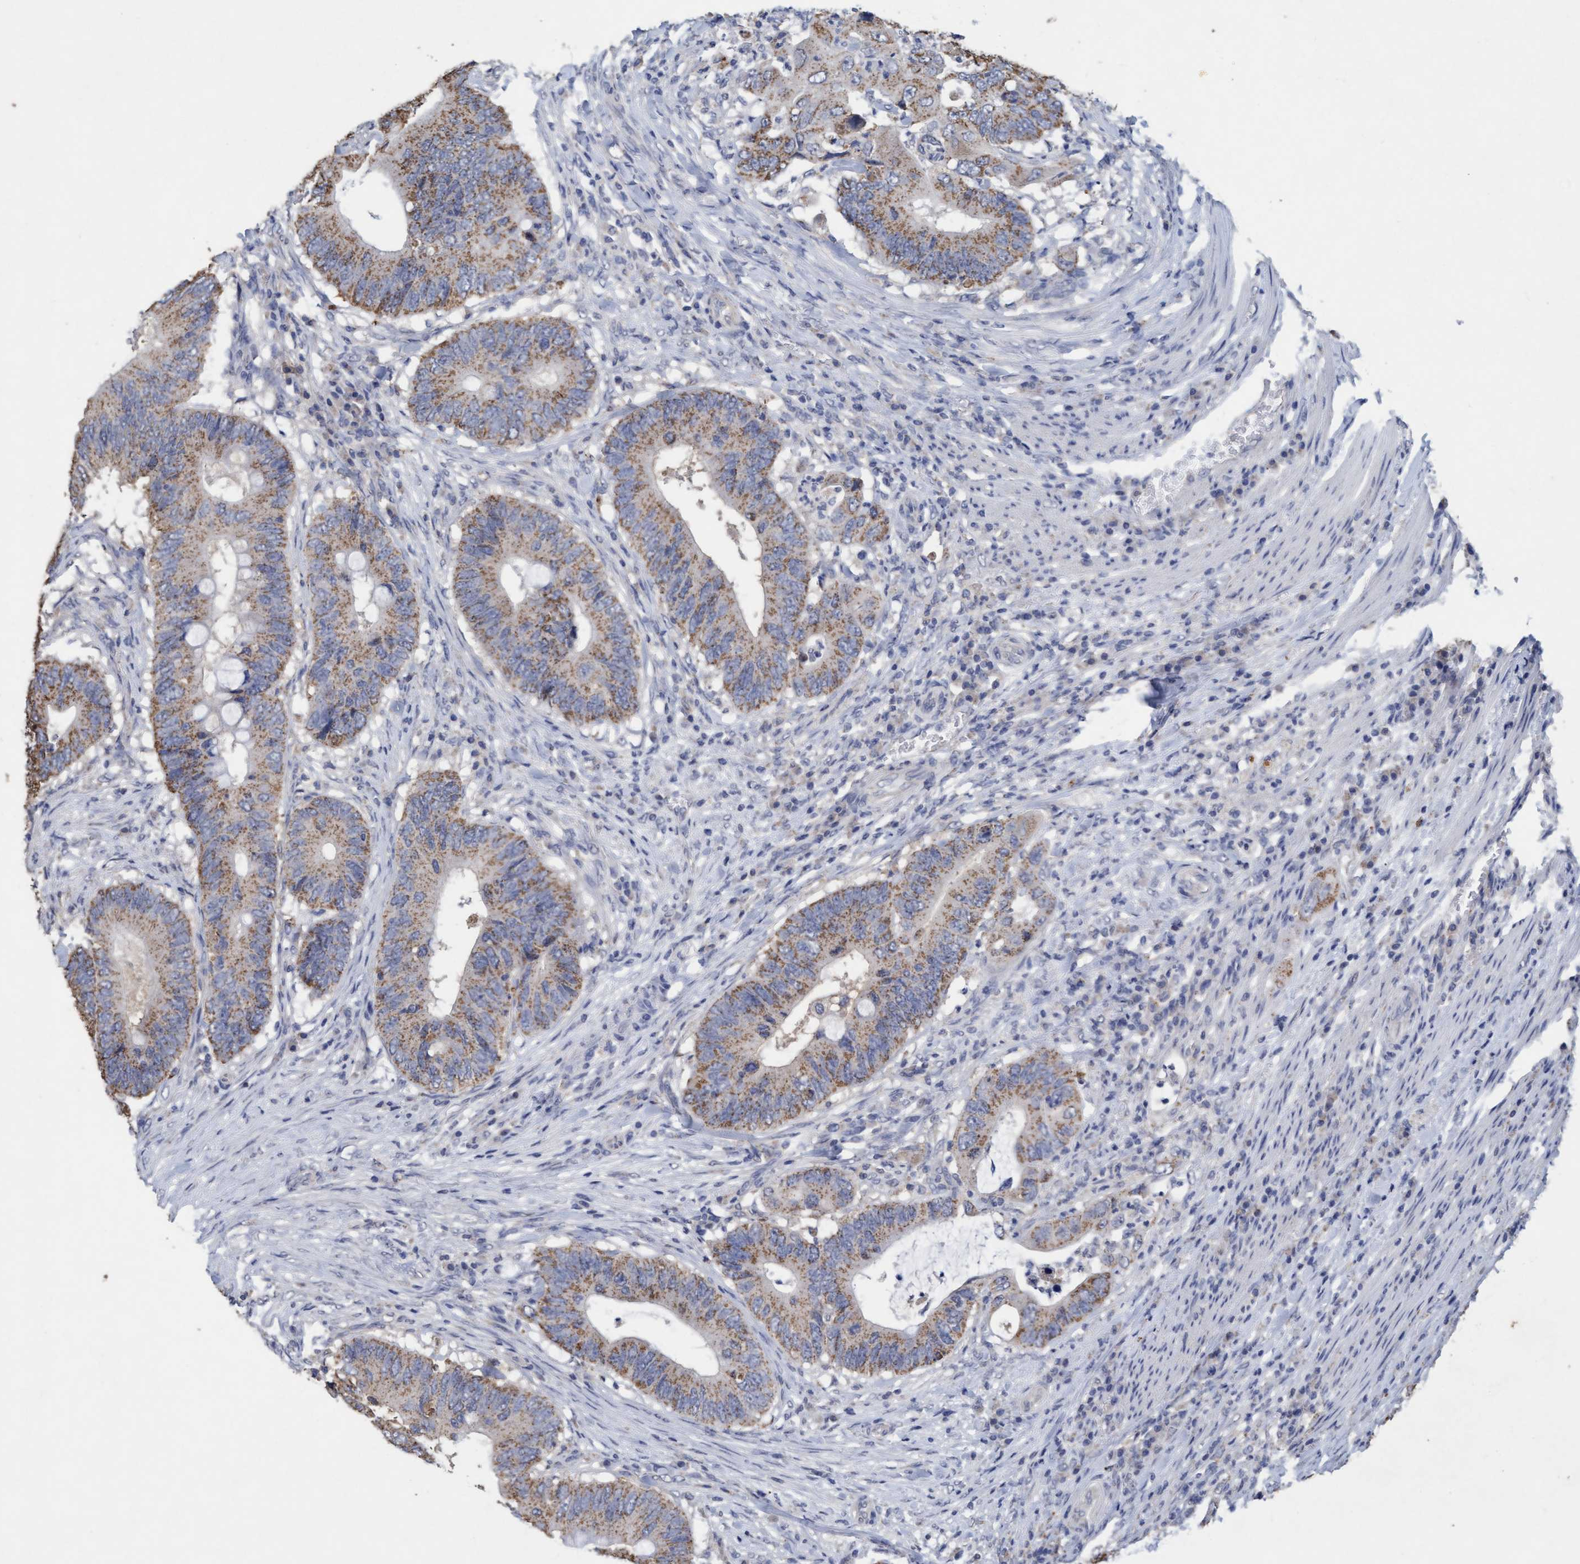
{"staining": {"intensity": "weak", "quantity": ">75%", "location": "cytoplasmic/membranous"}, "tissue": "colorectal cancer", "cell_type": "Tumor cells", "image_type": "cancer", "snomed": [{"axis": "morphology", "description": "Adenocarcinoma, NOS"}, {"axis": "topography", "description": "Colon"}], "caption": "Human colorectal adenocarcinoma stained with a brown dye displays weak cytoplasmic/membranous positive staining in about >75% of tumor cells.", "gene": "VSIG8", "patient": {"sex": "male", "age": 71}}